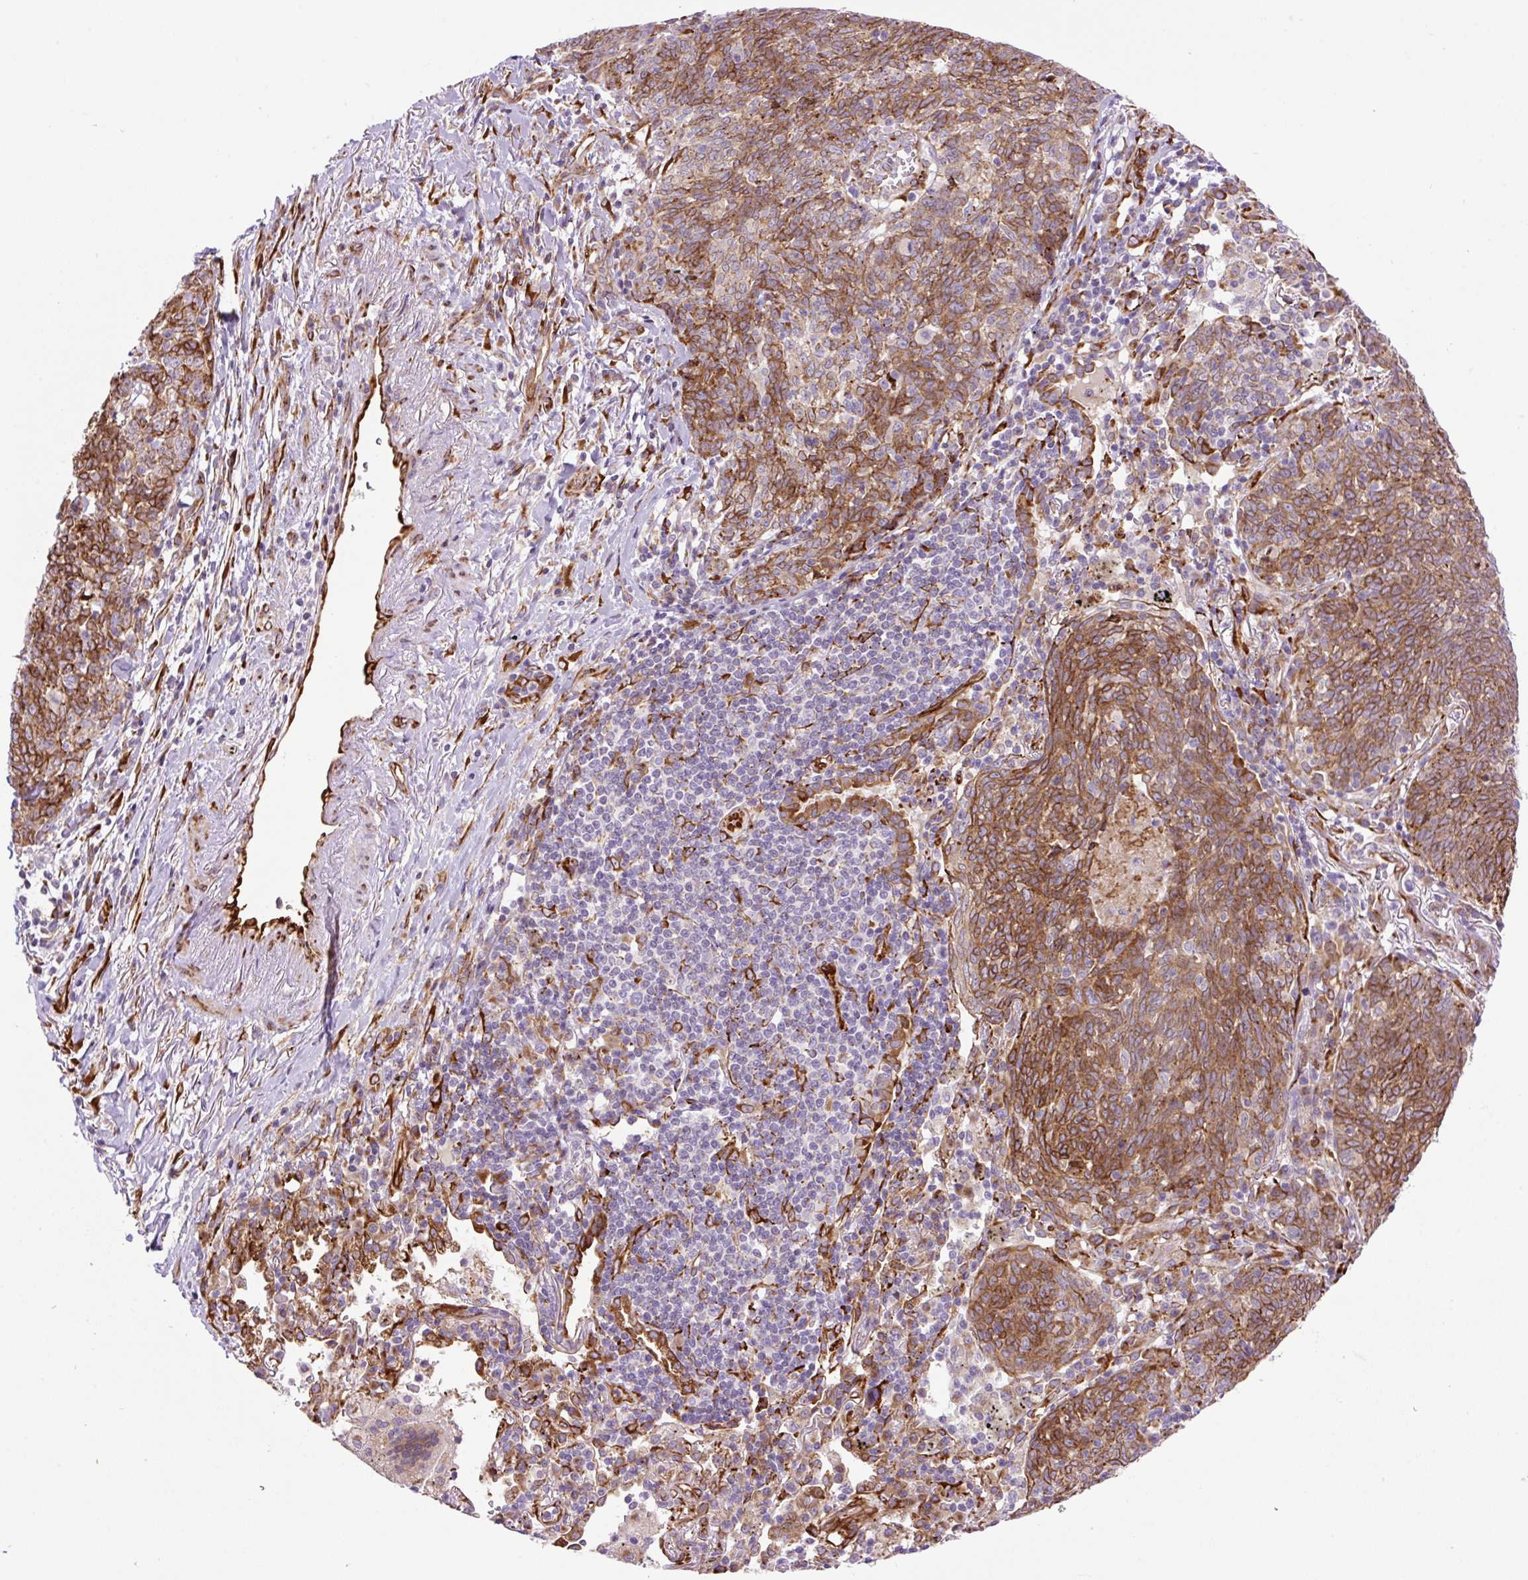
{"staining": {"intensity": "moderate", "quantity": ">75%", "location": "cytoplasmic/membranous"}, "tissue": "lung cancer", "cell_type": "Tumor cells", "image_type": "cancer", "snomed": [{"axis": "morphology", "description": "Squamous cell carcinoma, NOS"}, {"axis": "topography", "description": "Lung"}], "caption": "This photomicrograph exhibits immunohistochemistry staining of lung squamous cell carcinoma, with medium moderate cytoplasmic/membranous staining in about >75% of tumor cells.", "gene": "RAB30", "patient": {"sex": "female", "age": 72}}